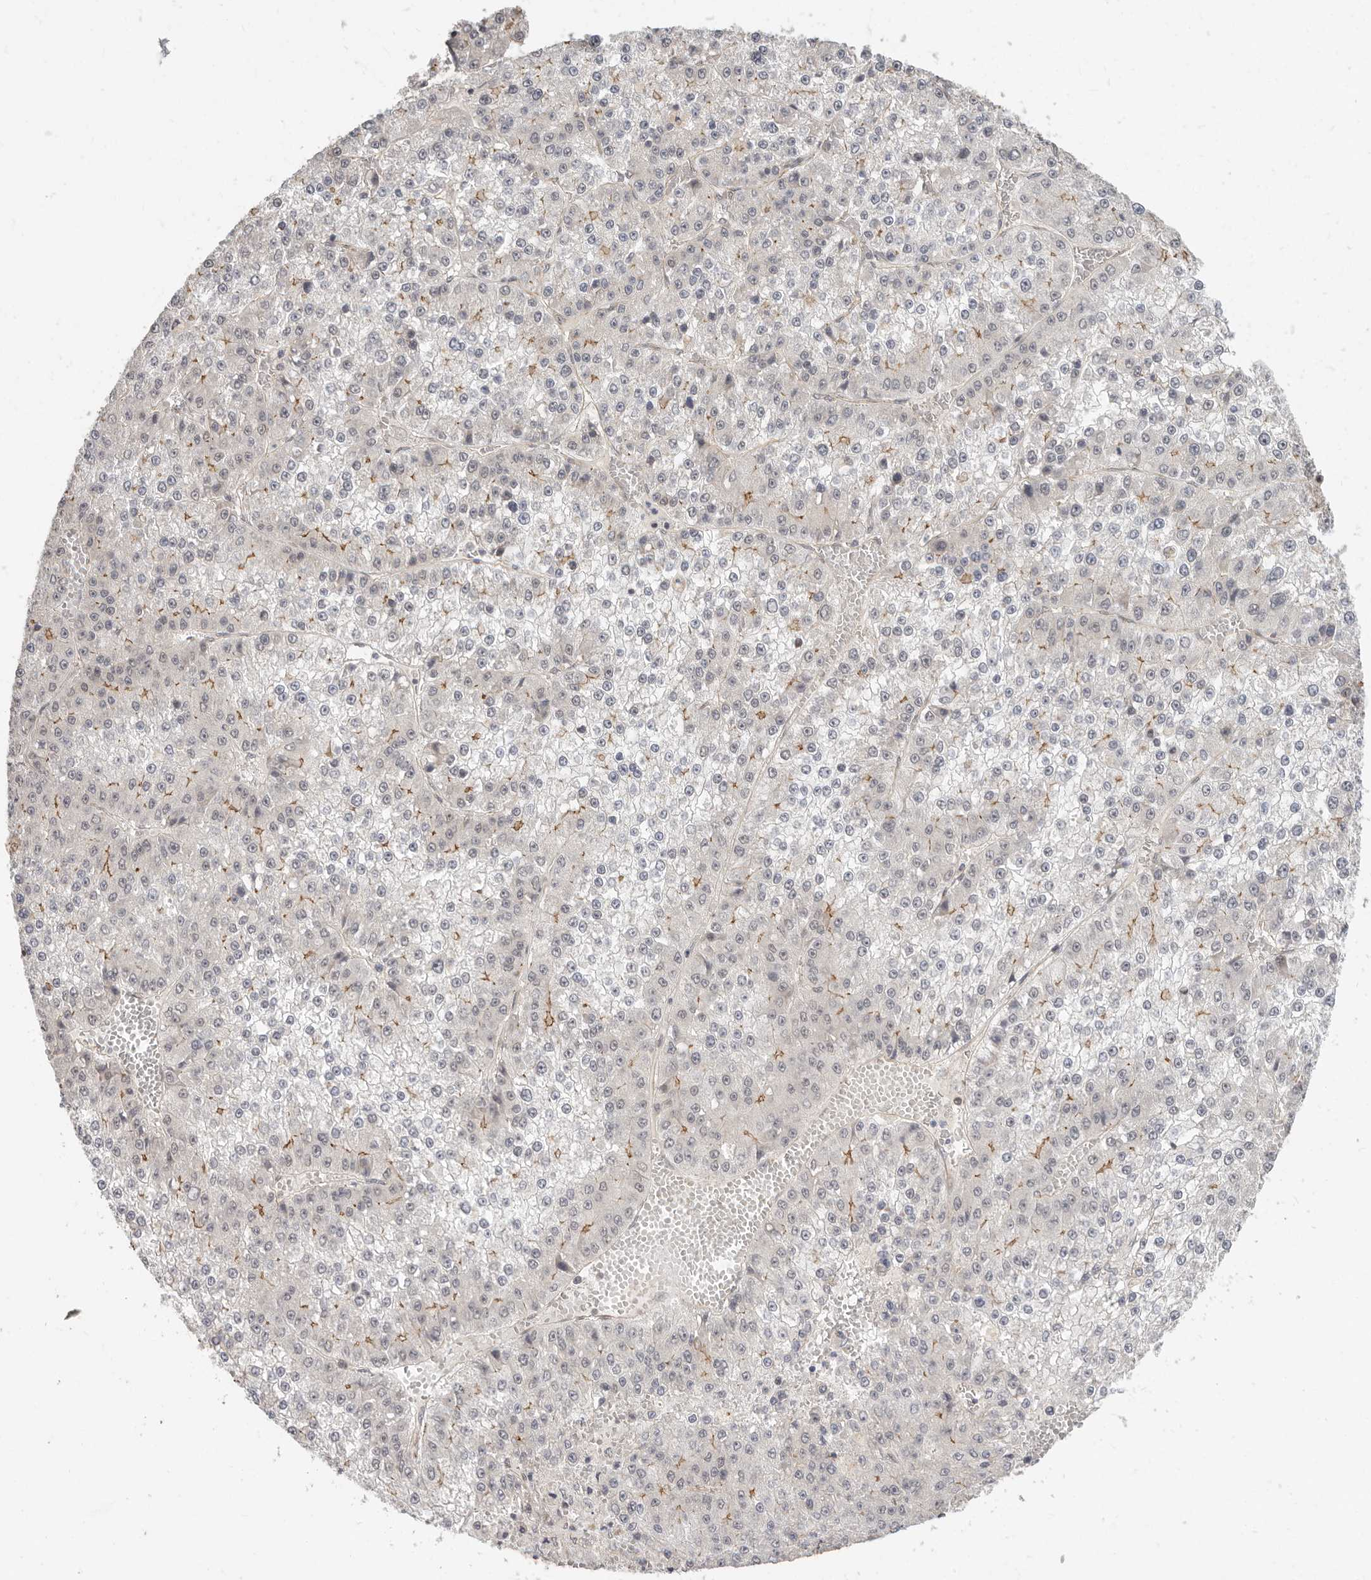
{"staining": {"intensity": "moderate", "quantity": "<25%", "location": "cytoplasmic/membranous"}, "tissue": "liver cancer", "cell_type": "Tumor cells", "image_type": "cancer", "snomed": [{"axis": "morphology", "description": "Carcinoma, Hepatocellular, NOS"}, {"axis": "topography", "description": "Liver"}], "caption": "Protein expression analysis of hepatocellular carcinoma (liver) shows moderate cytoplasmic/membranous expression in about <25% of tumor cells.", "gene": "USP49", "patient": {"sex": "female", "age": 73}}